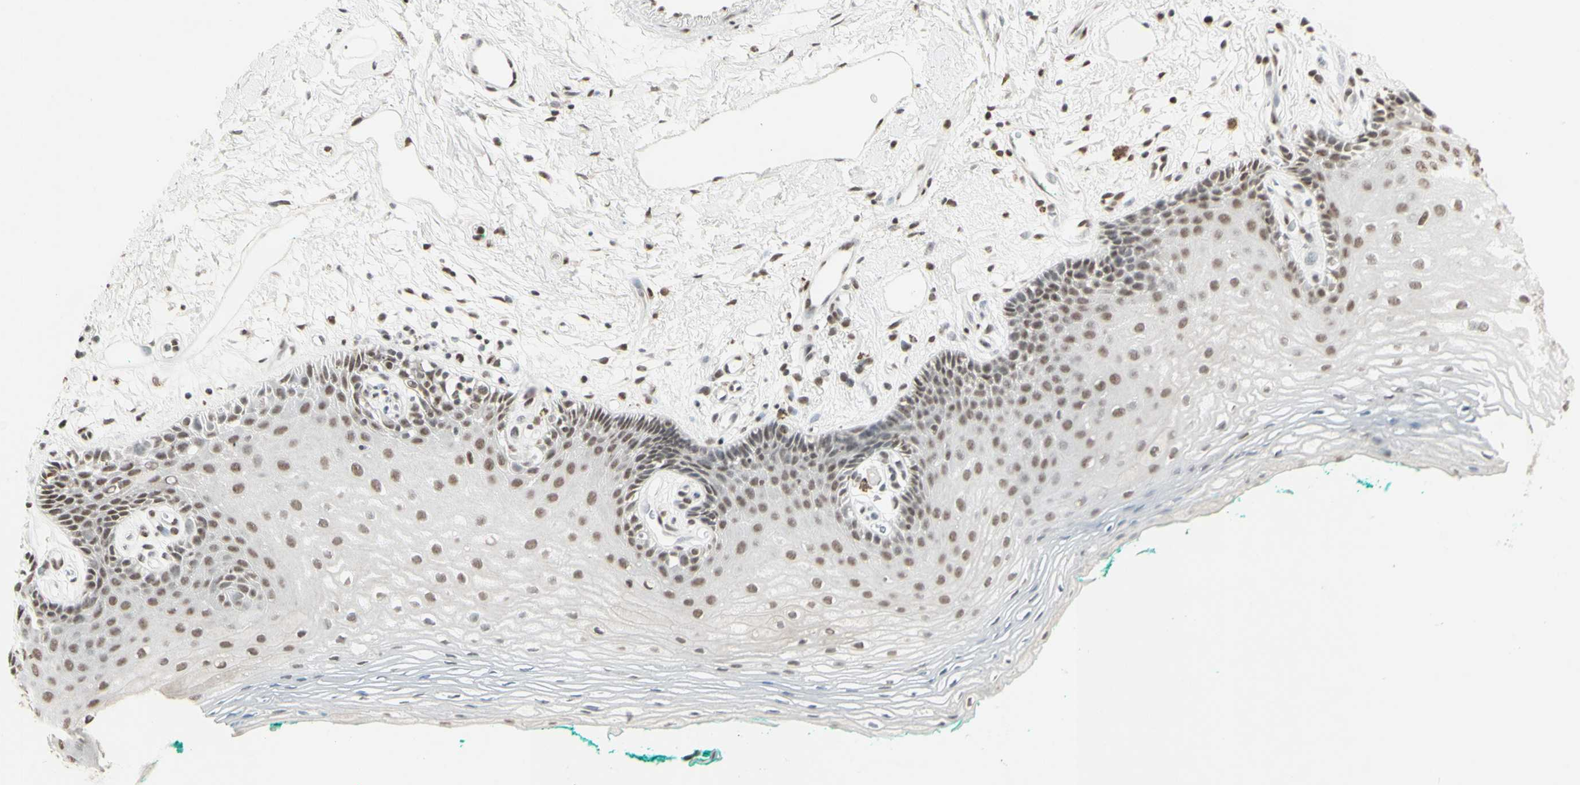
{"staining": {"intensity": "moderate", "quantity": ">75%", "location": "nuclear"}, "tissue": "oral mucosa", "cell_type": "Squamous epithelial cells", "image_type": "normal", "snomed": [{"axis": "morphology", "description": "Normal tissue, NOS"}, {"axis": "topography", "description": "Skeletal muscle"}, {"axis": "topography", "description": "Oral tissue"}, {"axis": "topography", "description": "Peripheral nerve tissue"}], "caption": "Immunohistochemistry photomicrograph of benign human oral mucosa stained for a protein (brown), which reveals medium levels of moderate nuclear expression in approximately >75% of squamous epithelial cells.", "gene": "TRIM28", "patient": {"sex": "female", "age": 84}}